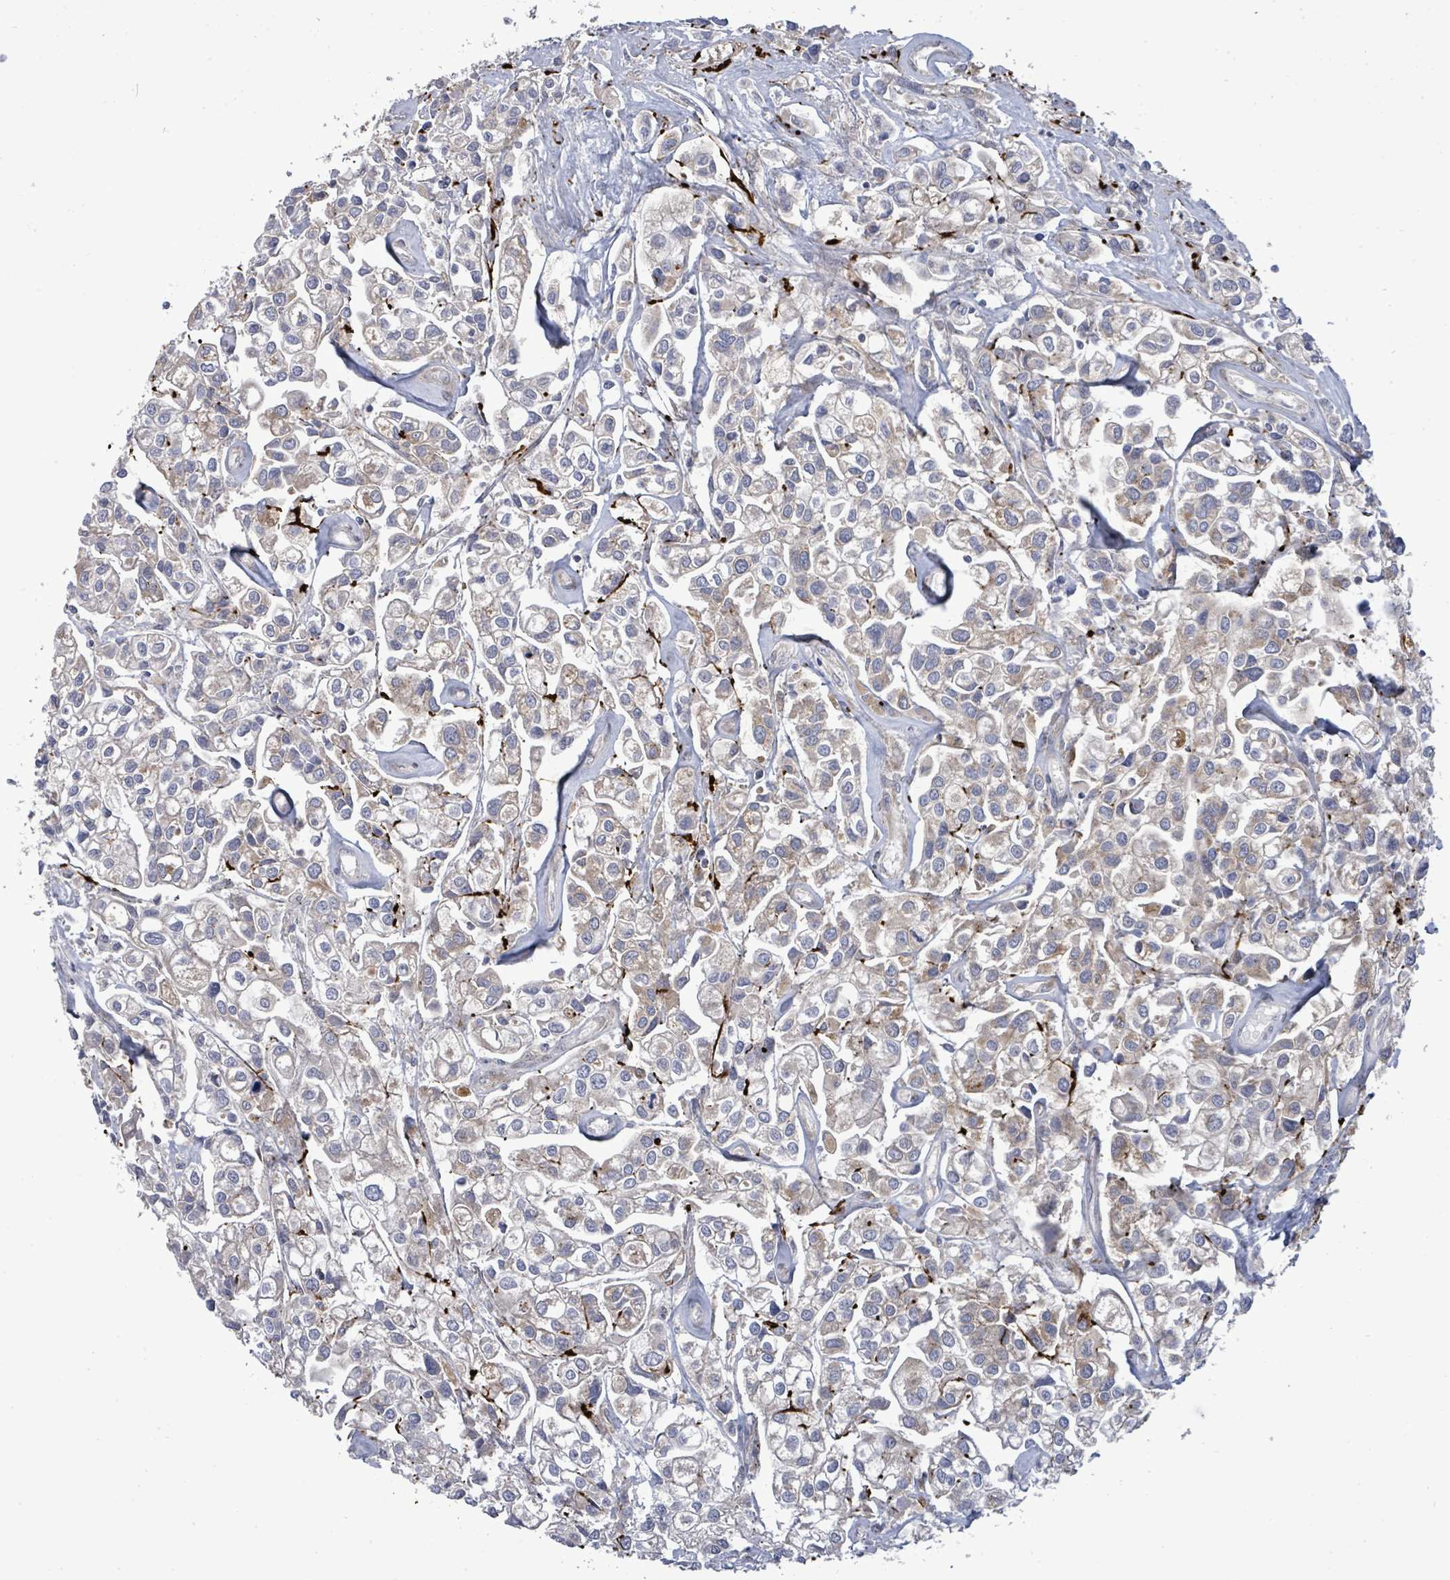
{"staining": {"intensity": "moderate", "quantity": "<25%", "location": "cytoplasmic/membranous"}, "tissue": "urothelial cancer", "cell_type": "Tumor cells", "image_type": "cancer", "snomed": [{"axis": "morphology", "description": "Urothelial carcinoma, High grade"}, {"axis": "topography", "description": "Urinary bladder"}], "caption": "DAB (3,3'-diaminobenzidine) immunohistochemical staining of urothelial cancer exhibits moderate cytoplasmic/membranous protein positivity in about <25% of tumor cells.", "gene": "SAR1A", "patient": {"sex": "male", "age": 67}}